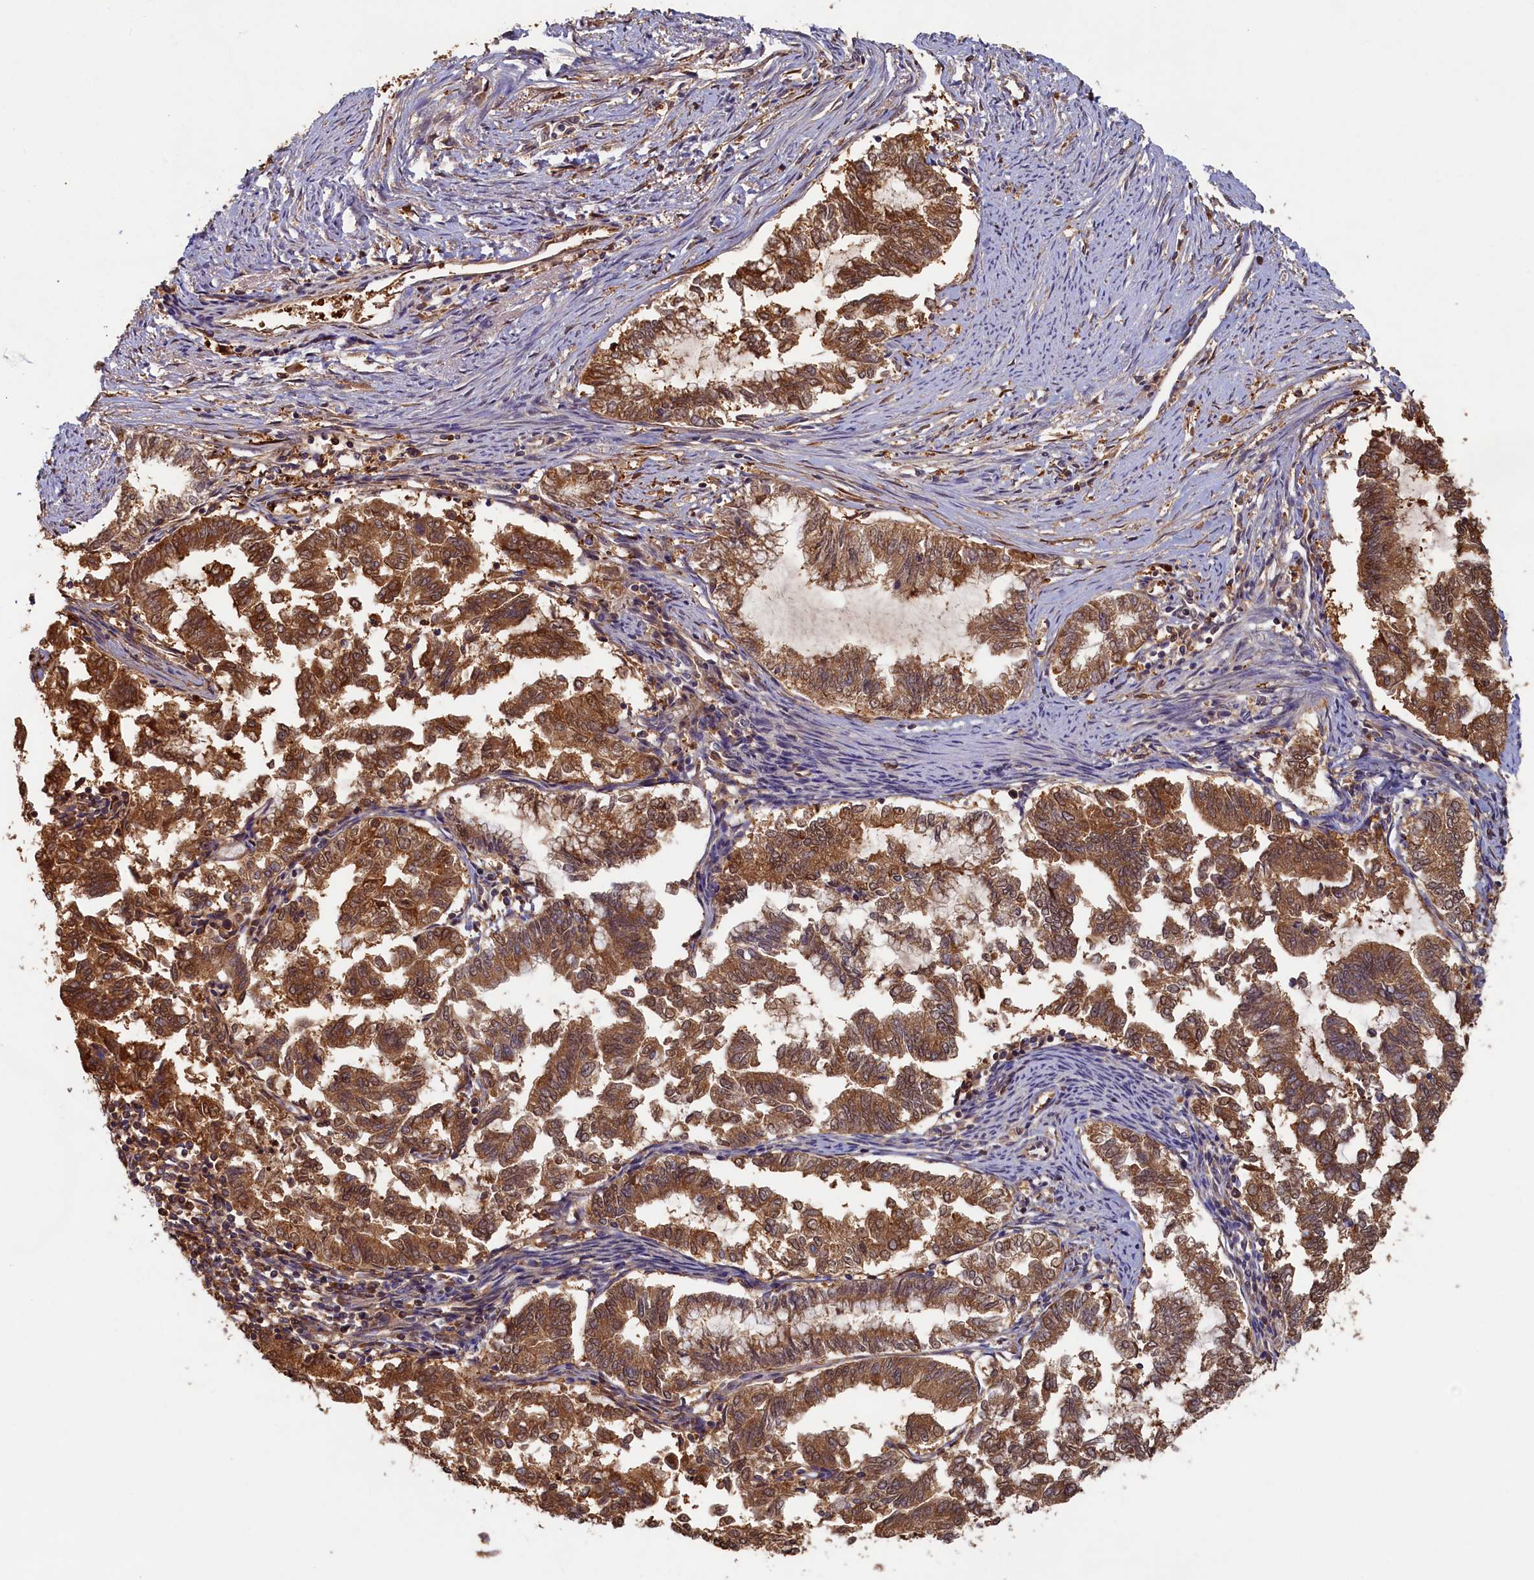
{"staining": {"intensity": "moderate", "quantity": ">75%", "location": "cytoplasmic/membranous"}, "tissue": "endometrial cancer", "cell_type": "Tumor cells", "image_type": "cancer", "snomed": [{"axis": "morphology", "description": "Adenocarcinoma, NOS"}, {"axis": "topography", "description": "Endometrium"}], "caption": "Approximately >75% of tumor cells in endometrial cancer (adenocarcinoma) display moderate cytoplasmic/membranous protein expression as visualized by brown immunohistochemical staining.", "gene": "TIMM8B", "patient": {"sex": "female", "age": 79}}